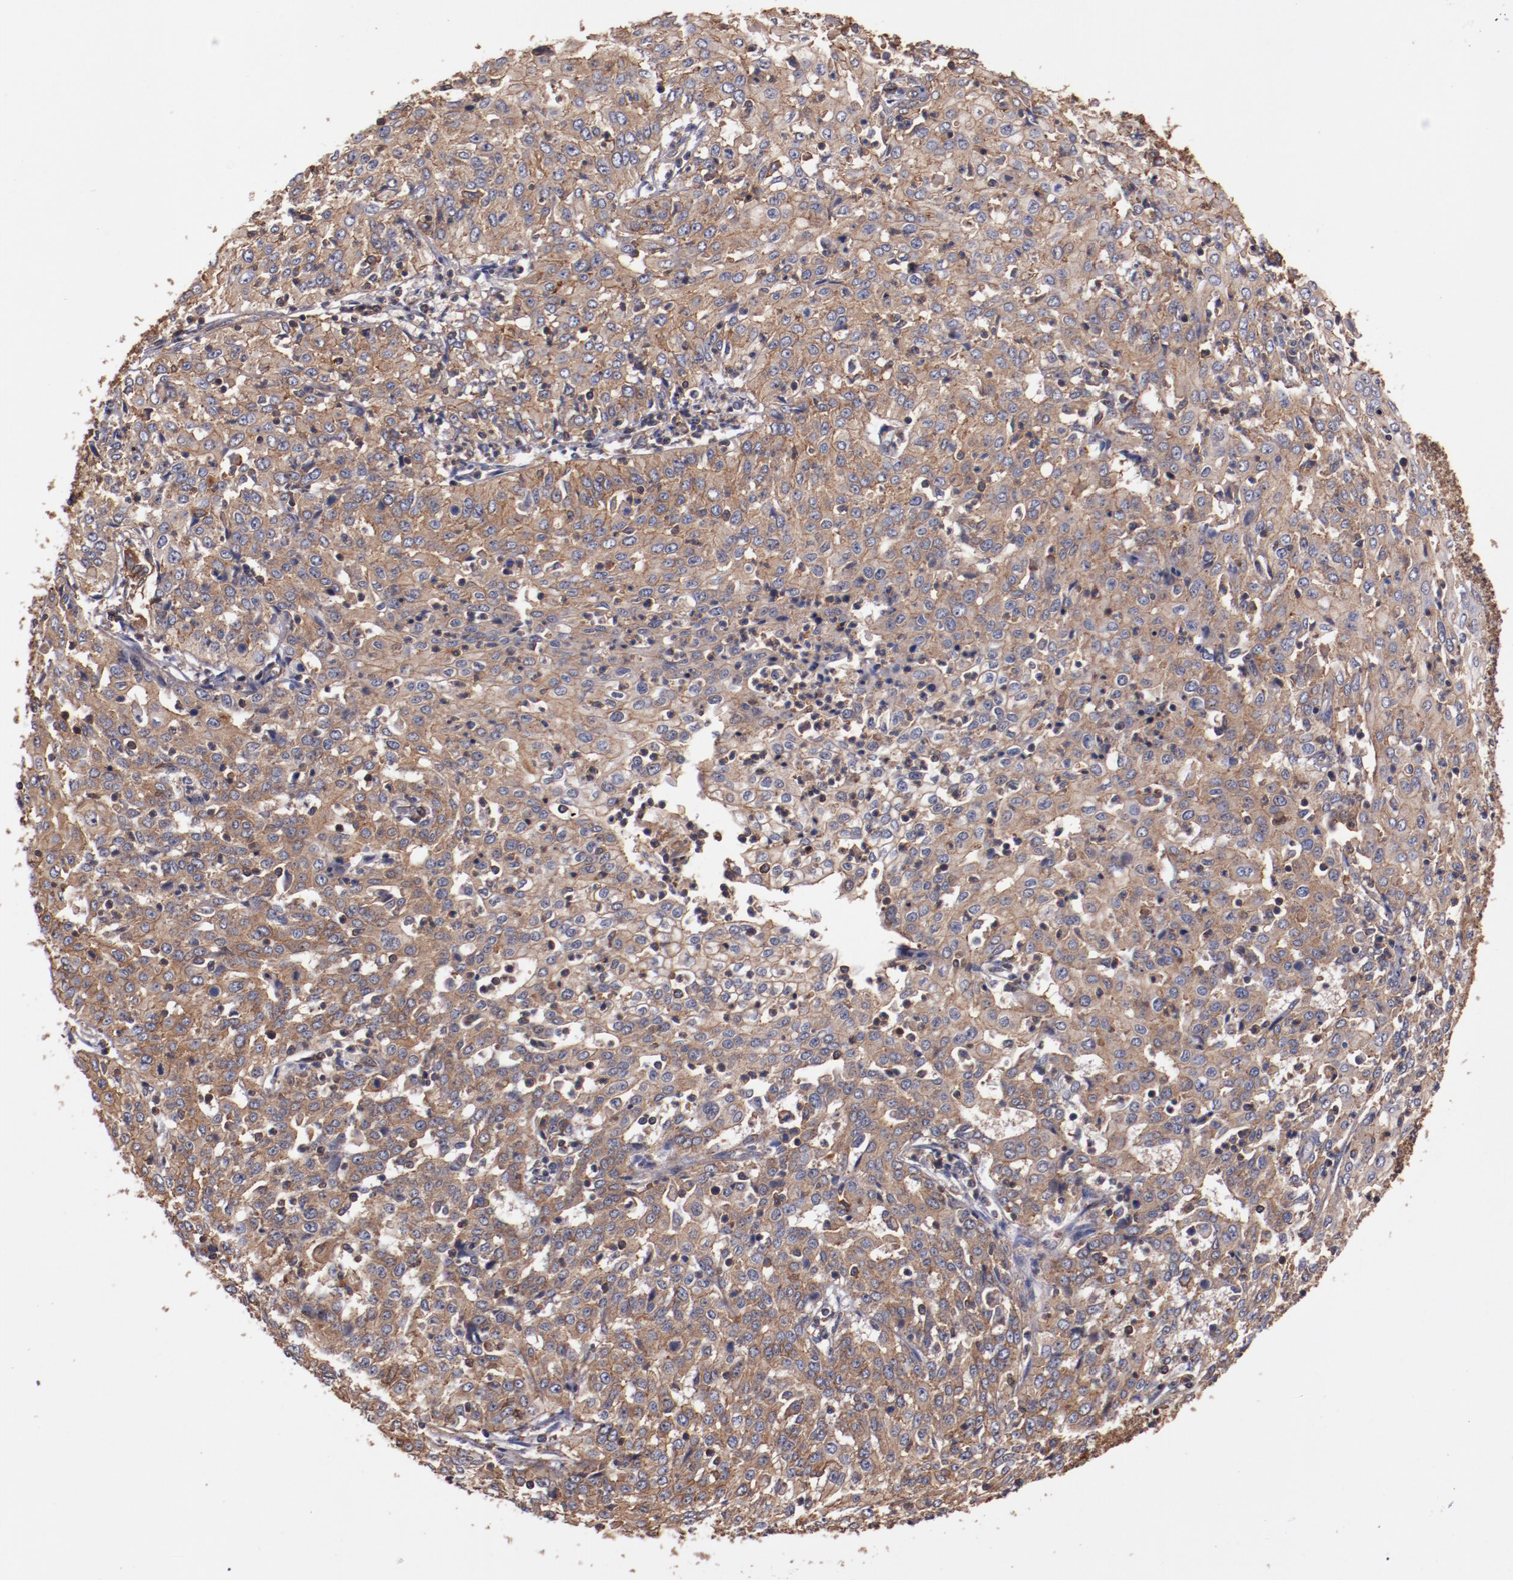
{"staining": {"intensity": "weak", "quantity": ">75%", "location": "cytoplasmic/membranous"}, "tissue": "cervical cancer", "cell_type": "Tumor cells", "image_type": "cancer", "snomed": [{"axis": "morphology", "description": "Squamous cell carcinoma, NOS"}, {"axis": "topography", "description": "Cervix"}], "caption": "Tumor cells exhibit low levels of weak cytoplasmic/membranous expression in about >75% of cells in cervical squamous cell carcinoma.", "gene": "TMOD3", "patient": {"sex": "female", "age": 39}}